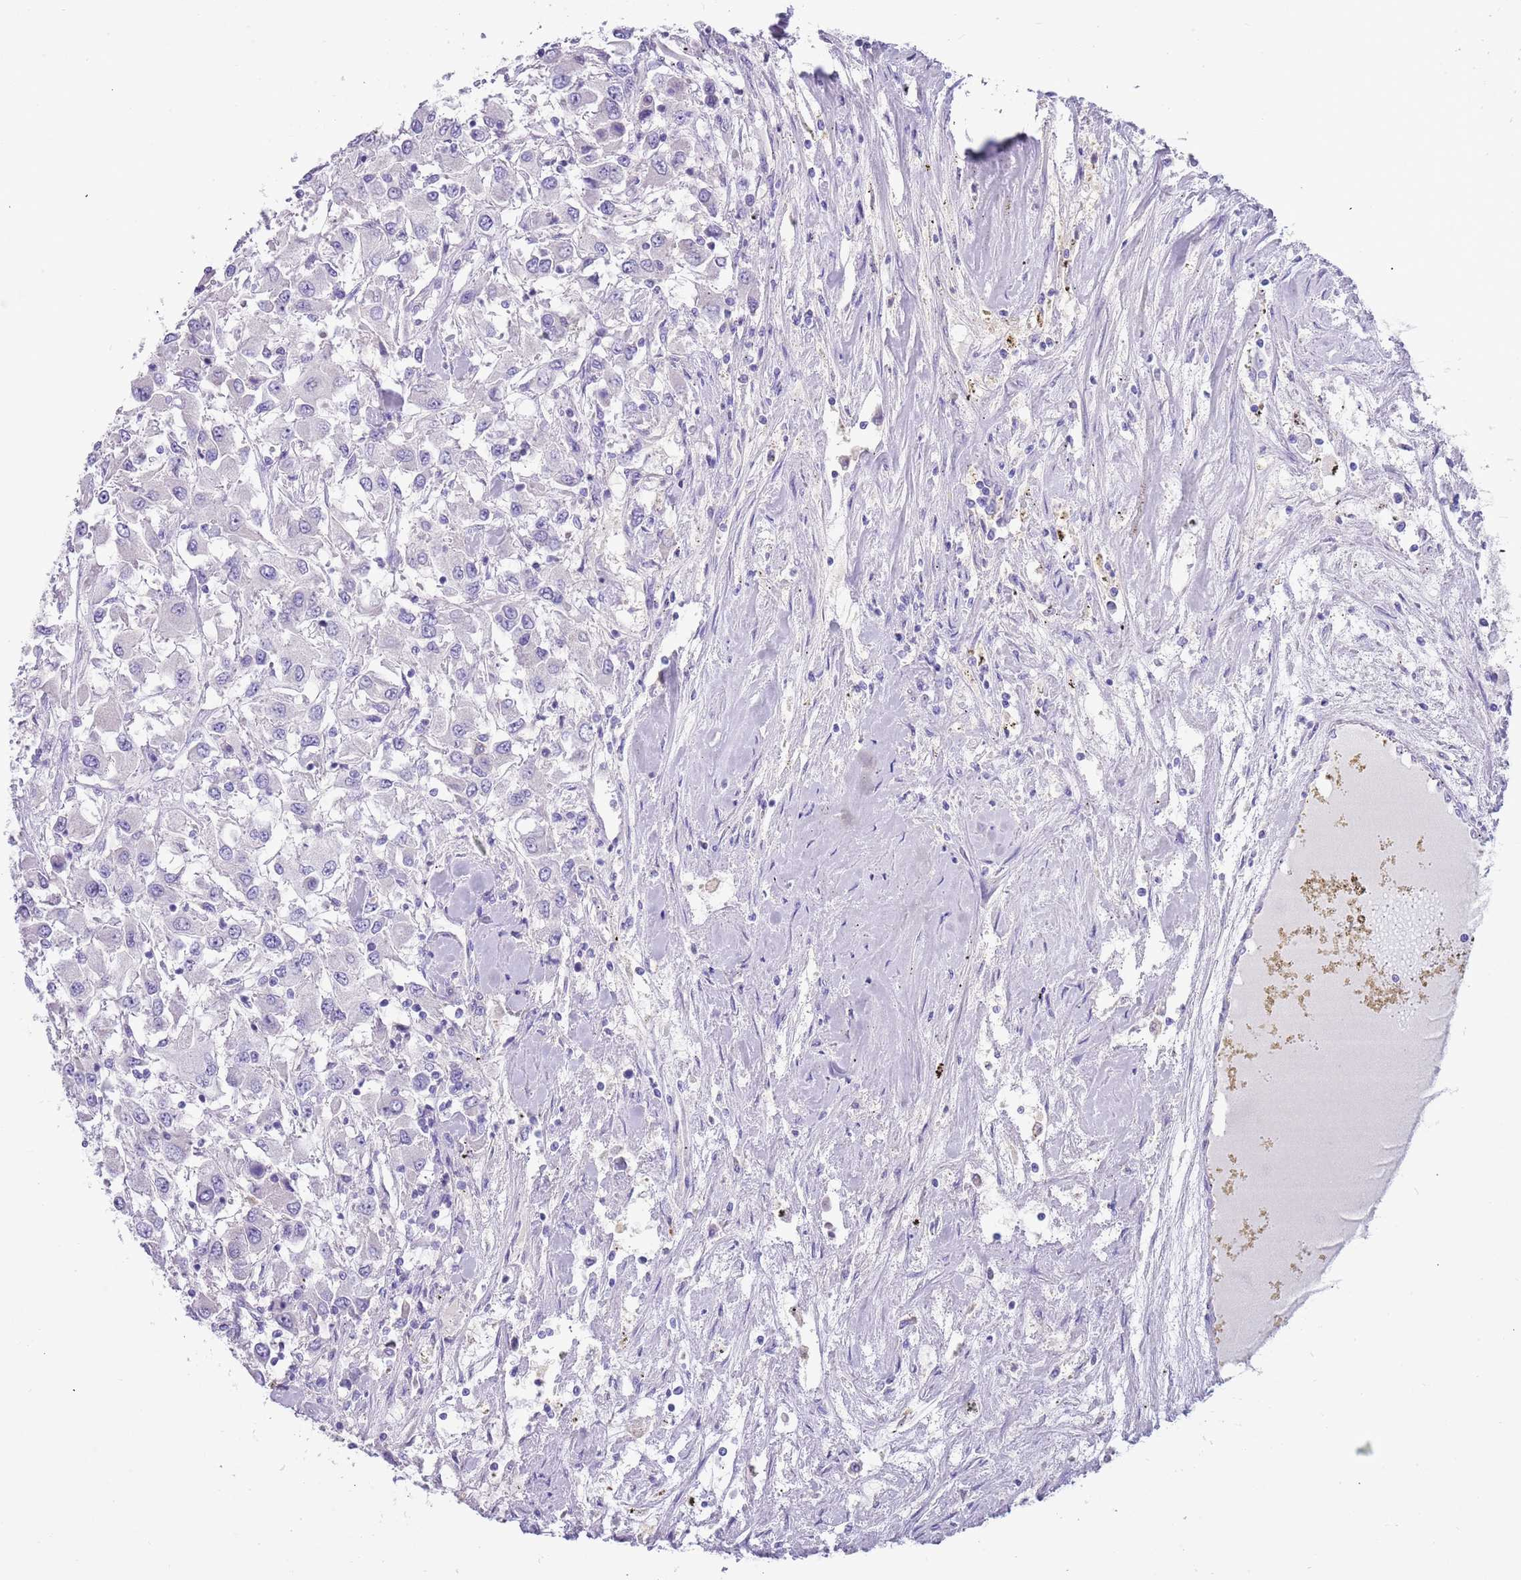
{"staining": {"intensity": "negative", "quantity": "none", "location": "none"}, "tissue": "renal cancer", "cell_type": "Tumor cells", "image_type": "cancer", "snomed": [{"axis": "morphology", "description": "Adenocarcinoma, NOS"}, {"axis": "topography", "description": "Kidney"}], "caption": "High power microscopy photomicrograph of an immunohistochemistry (IHC) photomicrograph of renal cancer, revealing no significant expression in tumor cells.", "gene": "CABYR", "patient": {"sex": "female", "age": 67}}